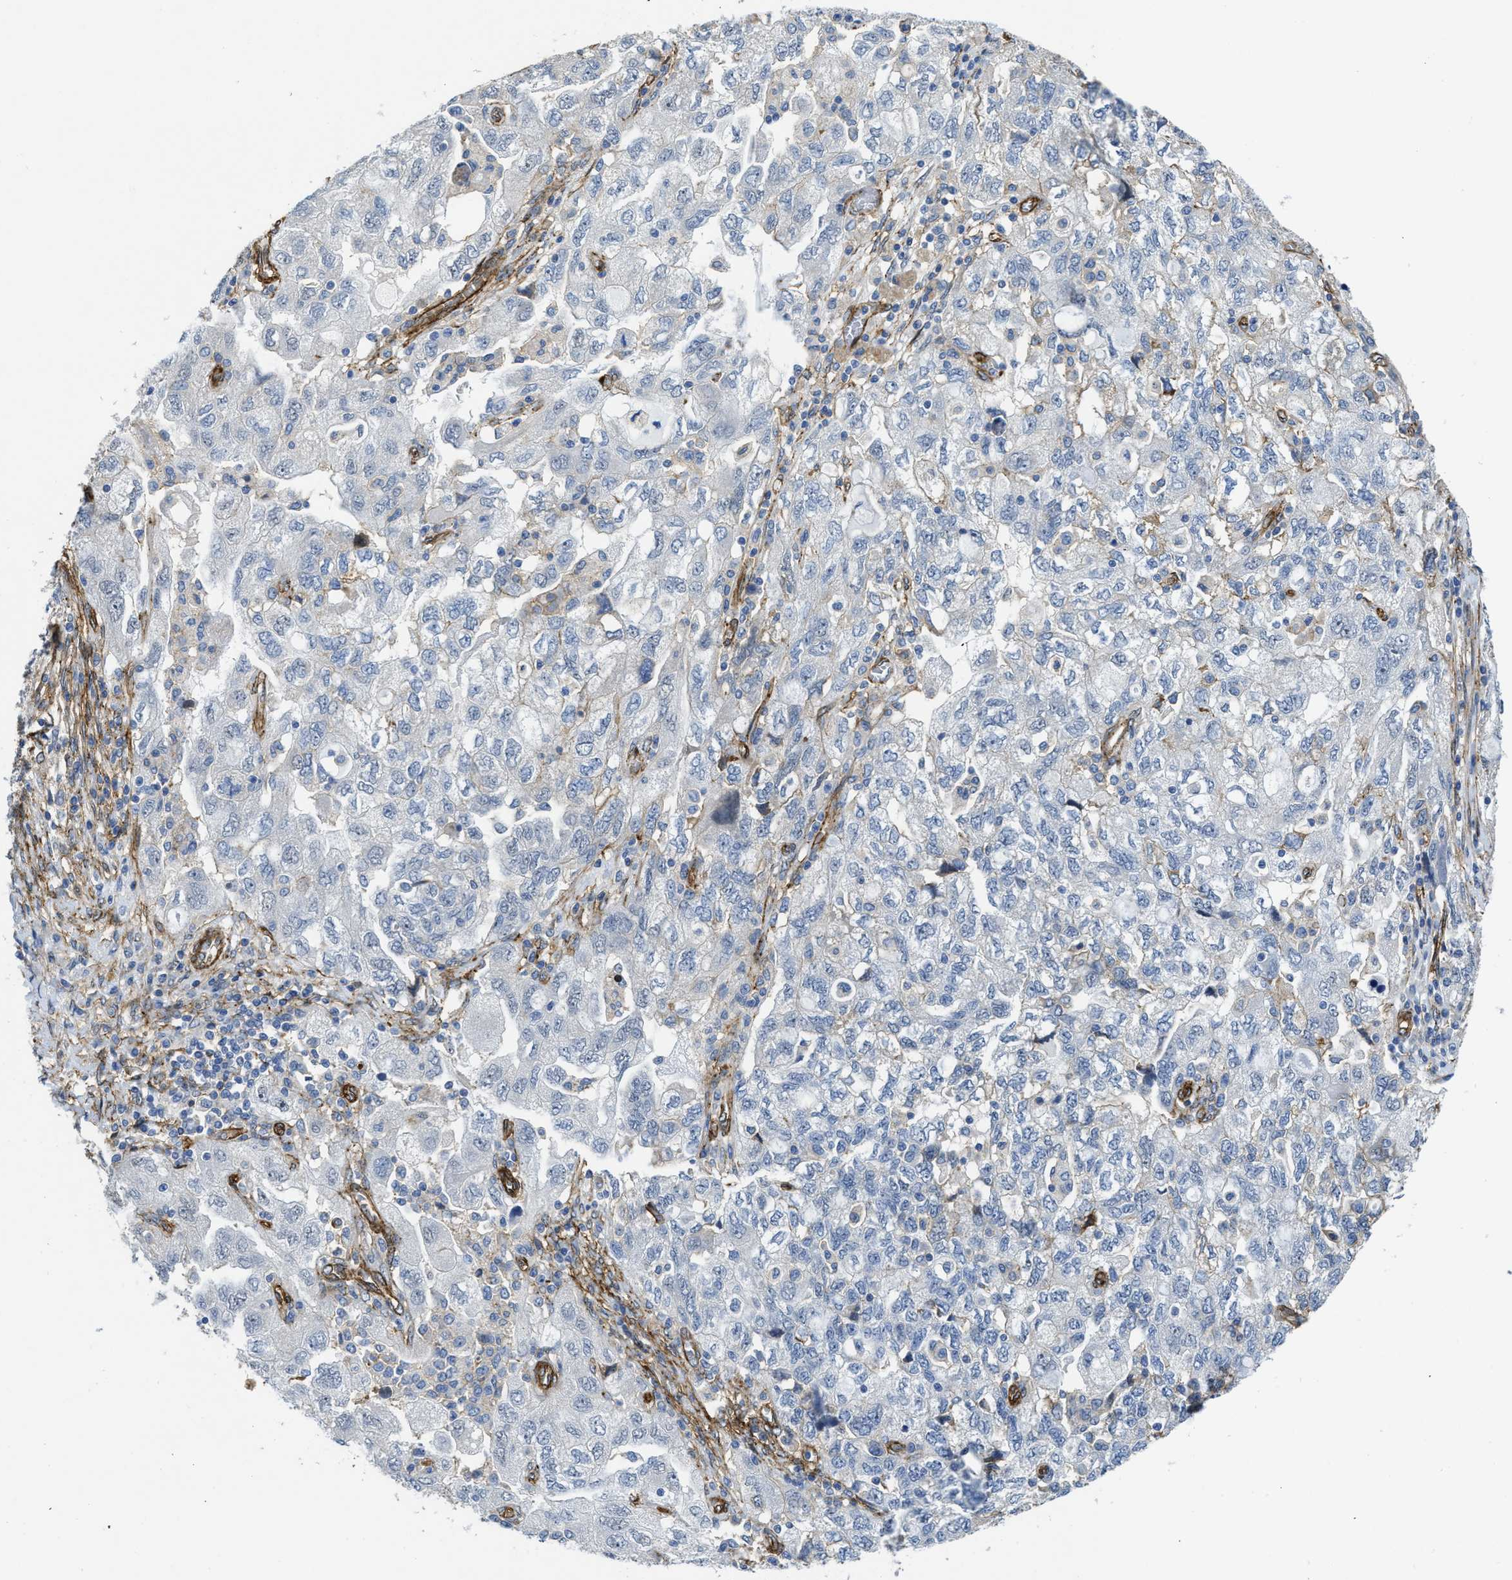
{"staining": {"intensity": "negative", "quantity": "none", "location": "none"}, "tissue": "ovarian cancer", "cell_type": "Tumor cells", "image_type": "cancer", "snomed": [{"axis": "morphology", "description": "Carcinoma, NOS"}, {"axis": "morphology", "description": "Cystadenocarcinoma, serous, NOS"}, {"axis": "topography", "description": "Ovary"}], "caption": "DAB immunohistochemical staining of human serous cystadenocarcinoma (ovarian) shows no significant positivity in tumor cells. (Immunohistochemistry, brightfield microscopy, high magnification).", "gene": "NAB1", "patient": {"sex": "female", "age": 69}}